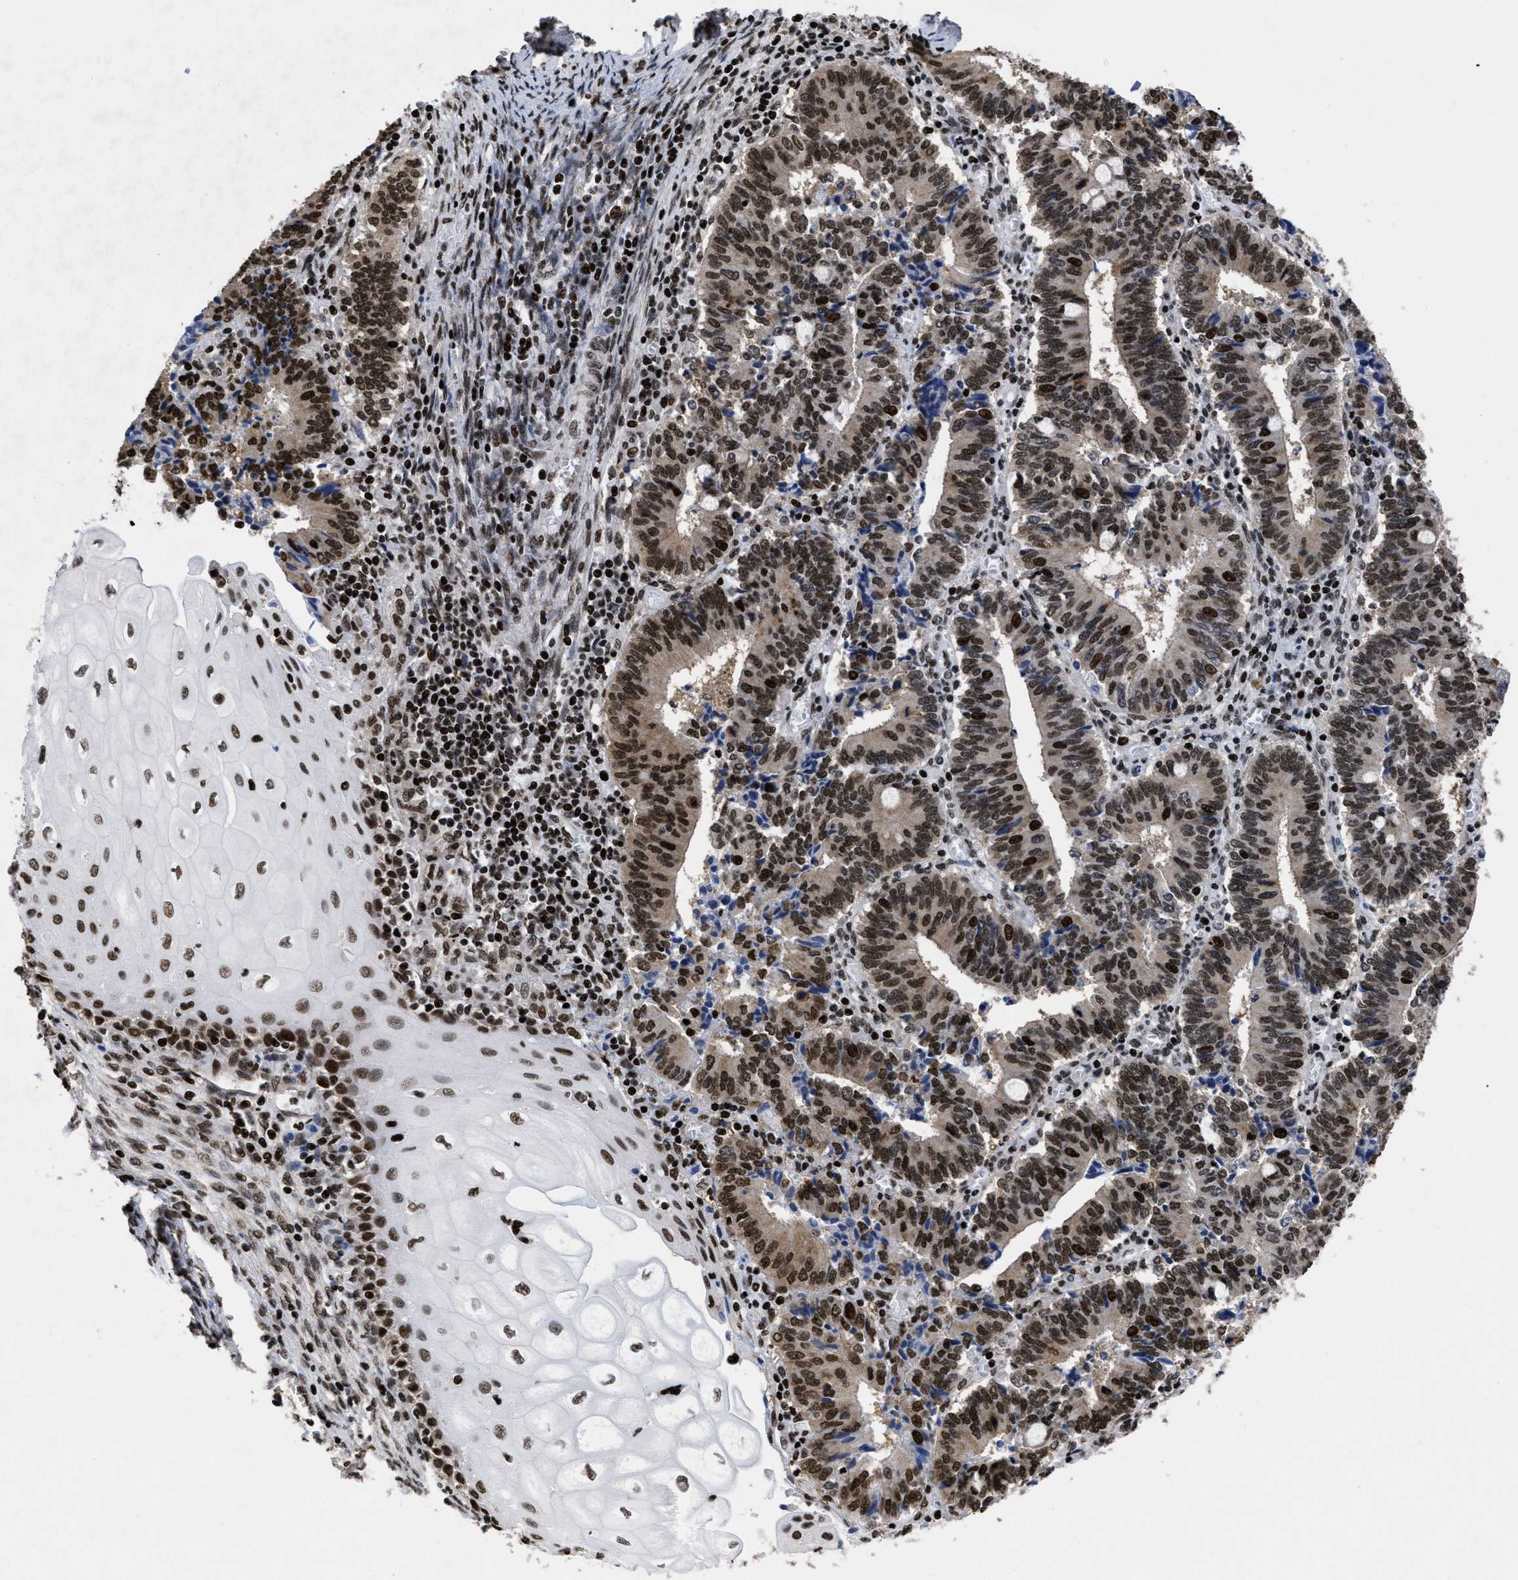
{"staining": {"intensity": "moderate", "quantity": ">75%", "location": "nuclear"}, "tissue": "cervical cancer", "cell_type": "Tumor cells", "image_type": "cancer", "snomed": [{"axis": "morphology", "description": "Adenocarcinoma, NOS"}, {"axis": "topography", "description": "Cervix"}], "caption": "IHC of human cervical adenocarcinoma shows medium levels of moderate nuclear positivity in about >75% of tumor cells. IHC stains the protein in brown and the nuclei are stained blue.", "gene": "CALHM3", "patient": {"sex": "female", "age": 44}}